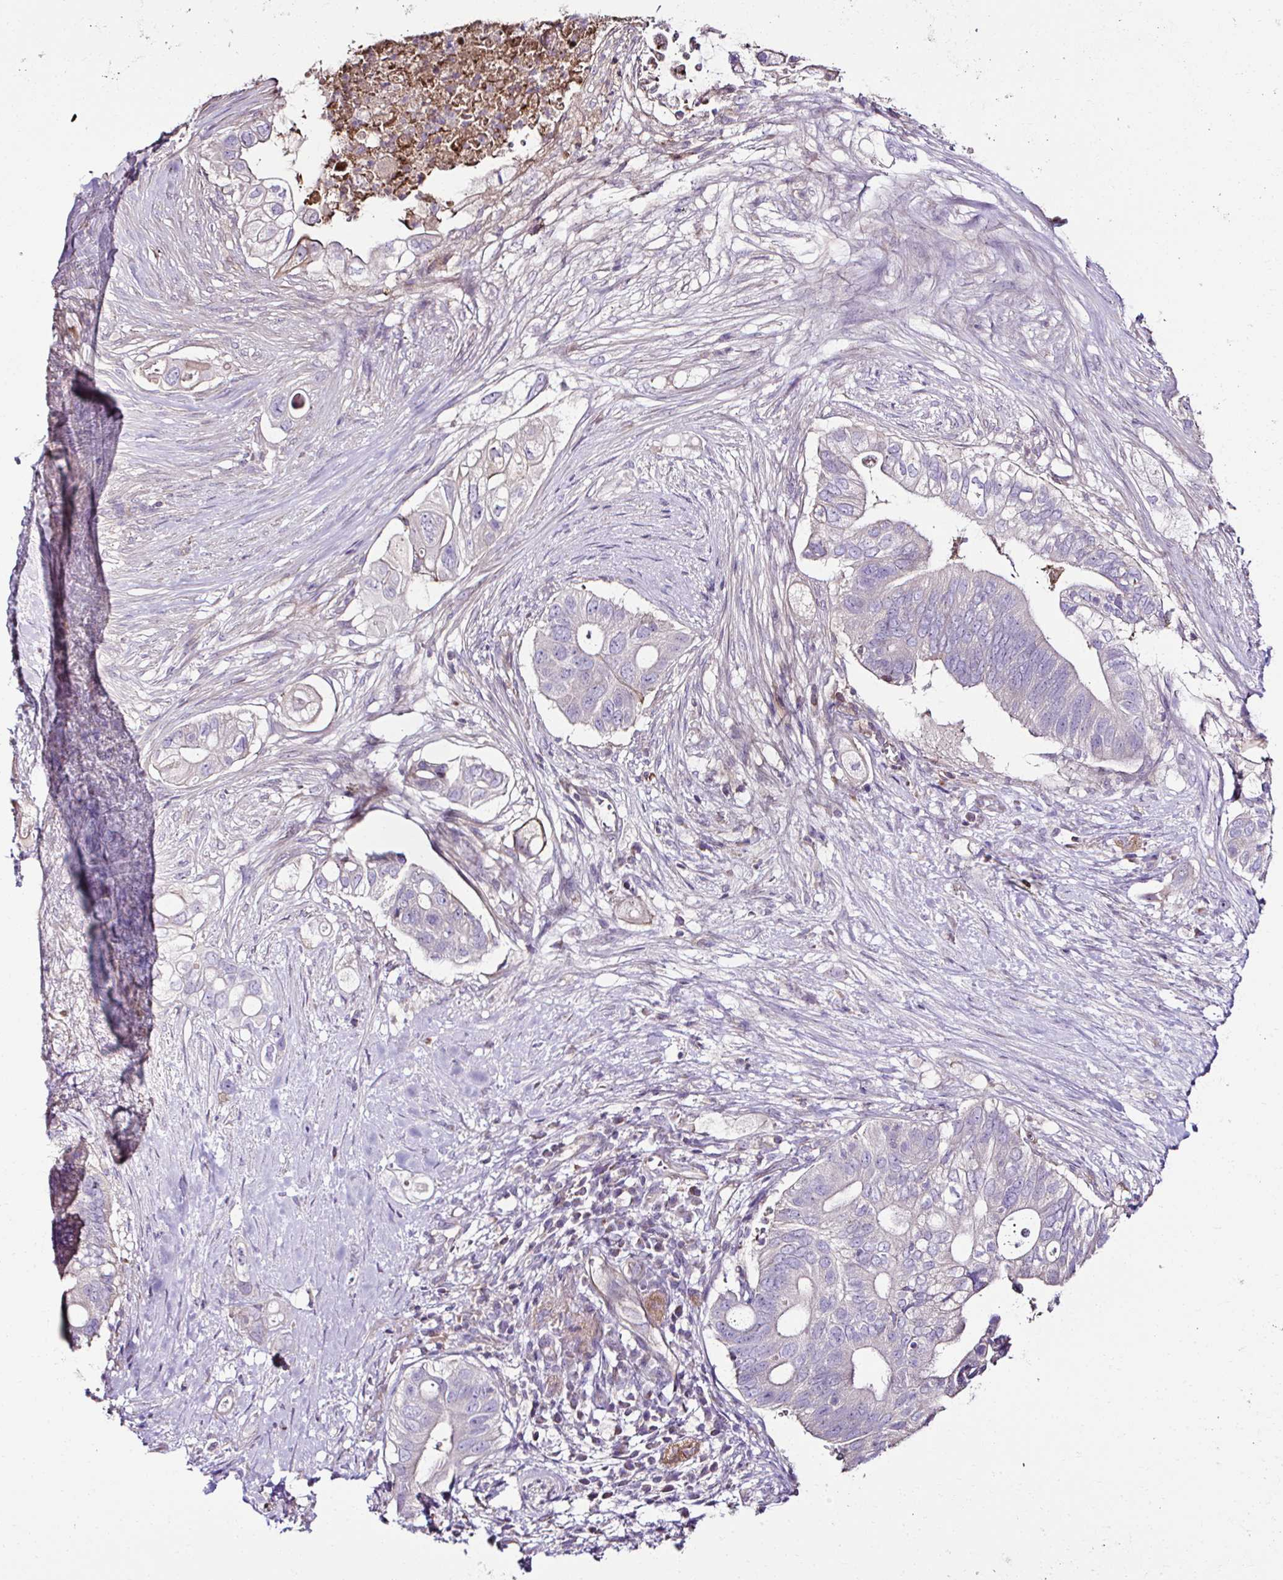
{"staining": {"intensity": "negative", "quantity": "none", "location": "none"}, "tissue": "pancreatic cancer", "cell_type": "Tumor cells", "image_type": "cancer", "snomed": [{"axis": "morphology", "description": "Adenocarcinoma, NOS"}, {"axis": "topography", "description": "Pancreas"}], "caption": "DAB (3,3'-diaminobenzidine) immunohistochemical staining of pancreatic cancer reveals no significant staining in tumor cells.", "gene": "CCDC85C", "patient": {"sex": "female", "age": 72}}